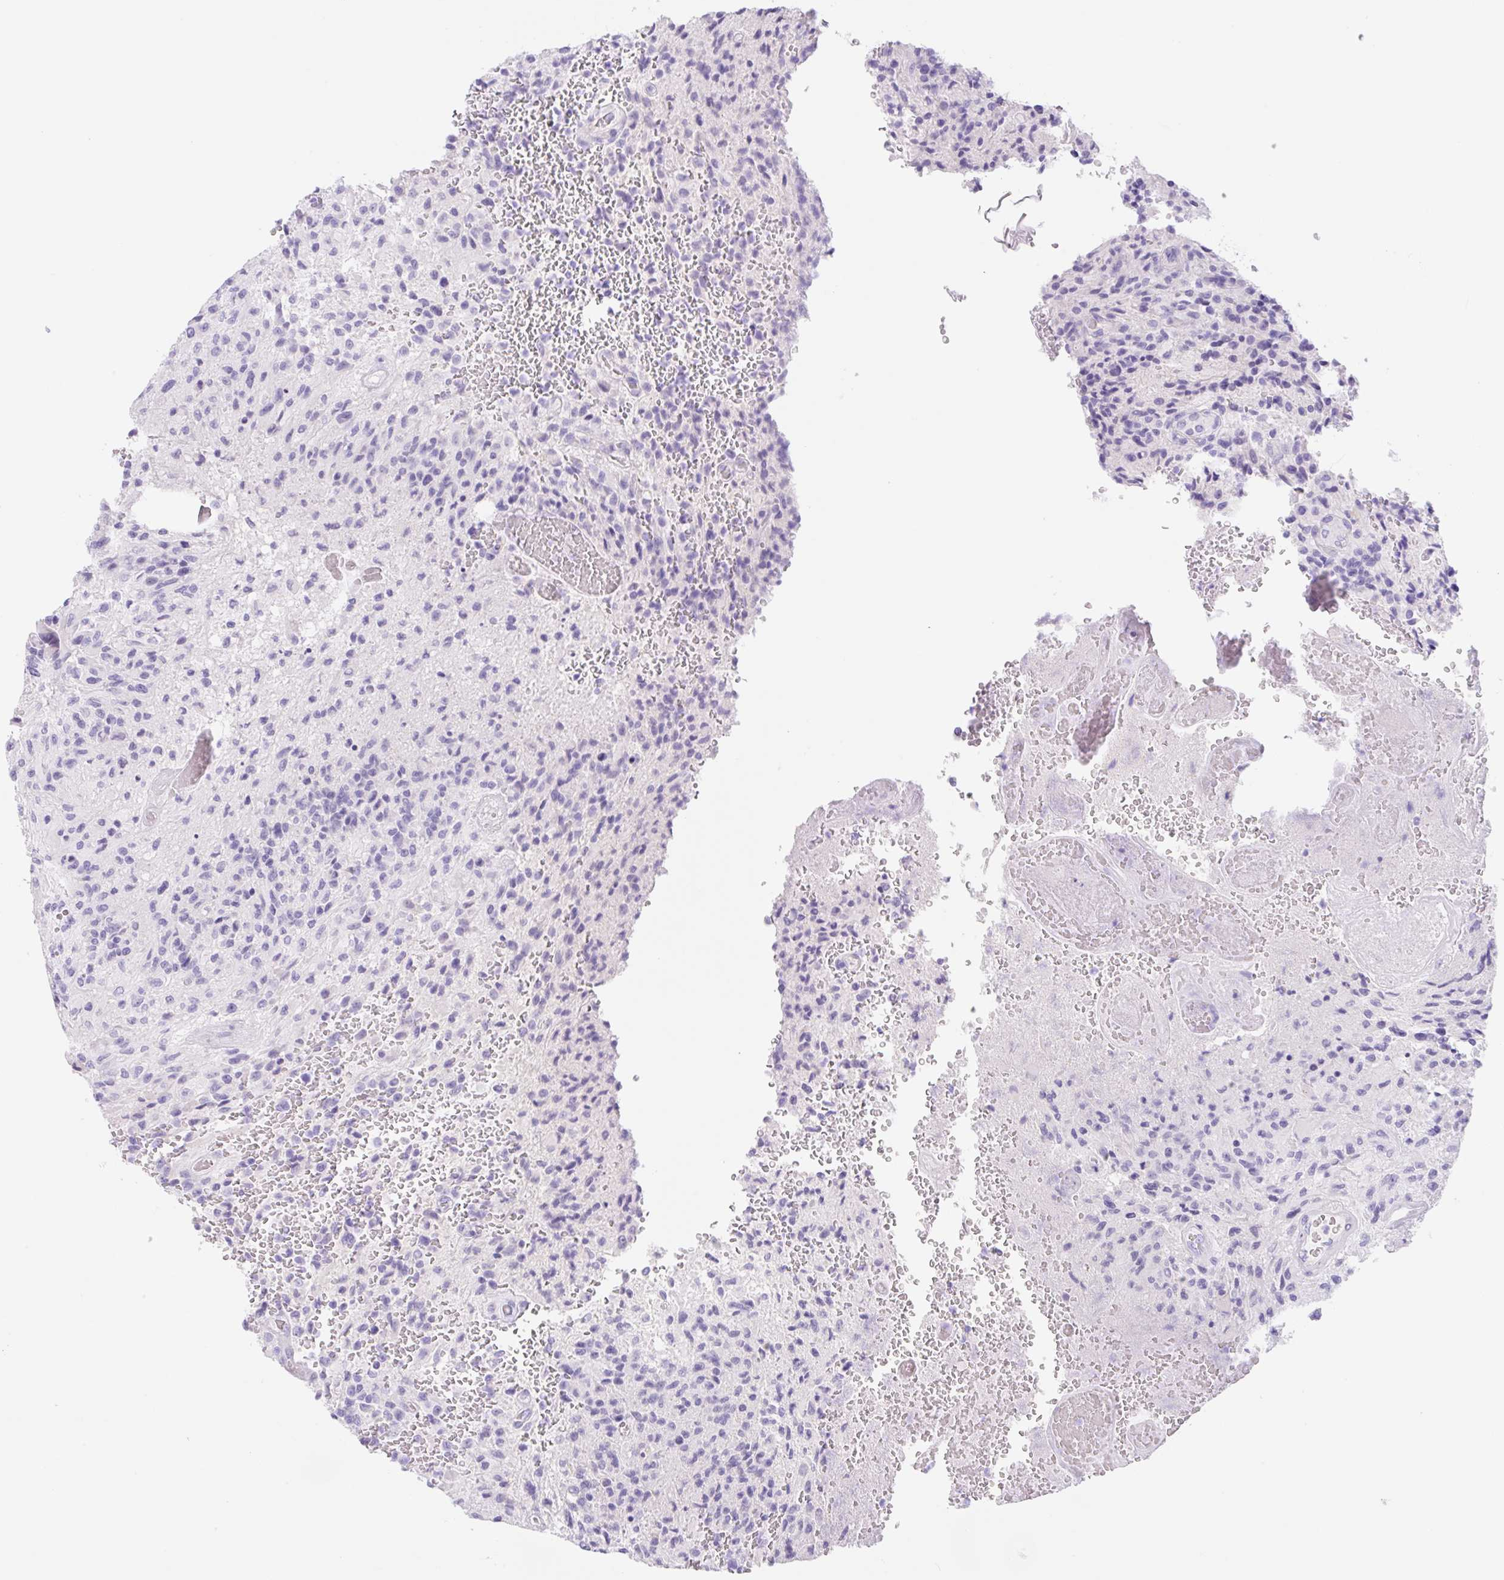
{"staining": {"intensity": "negative", "quantity": "none", "location": "none"}, "tissue": "glioma", "cell_type": "Tumor cells", "image_type": "cancer", "snomed": [{"axis": "morphology", "description": "Normal tissue, NOS"}, {"axis": "morphology", "description": "Glioma, malignant, High grade"}, {"axis": "topography", "description": "Cerebral cortex"}], "caption": "This is an IHC histopathology image of human glioma. There is no positivity in tumor cells.", "gene": "KLK8", "patient": {"sex": "male", "age": 56}}